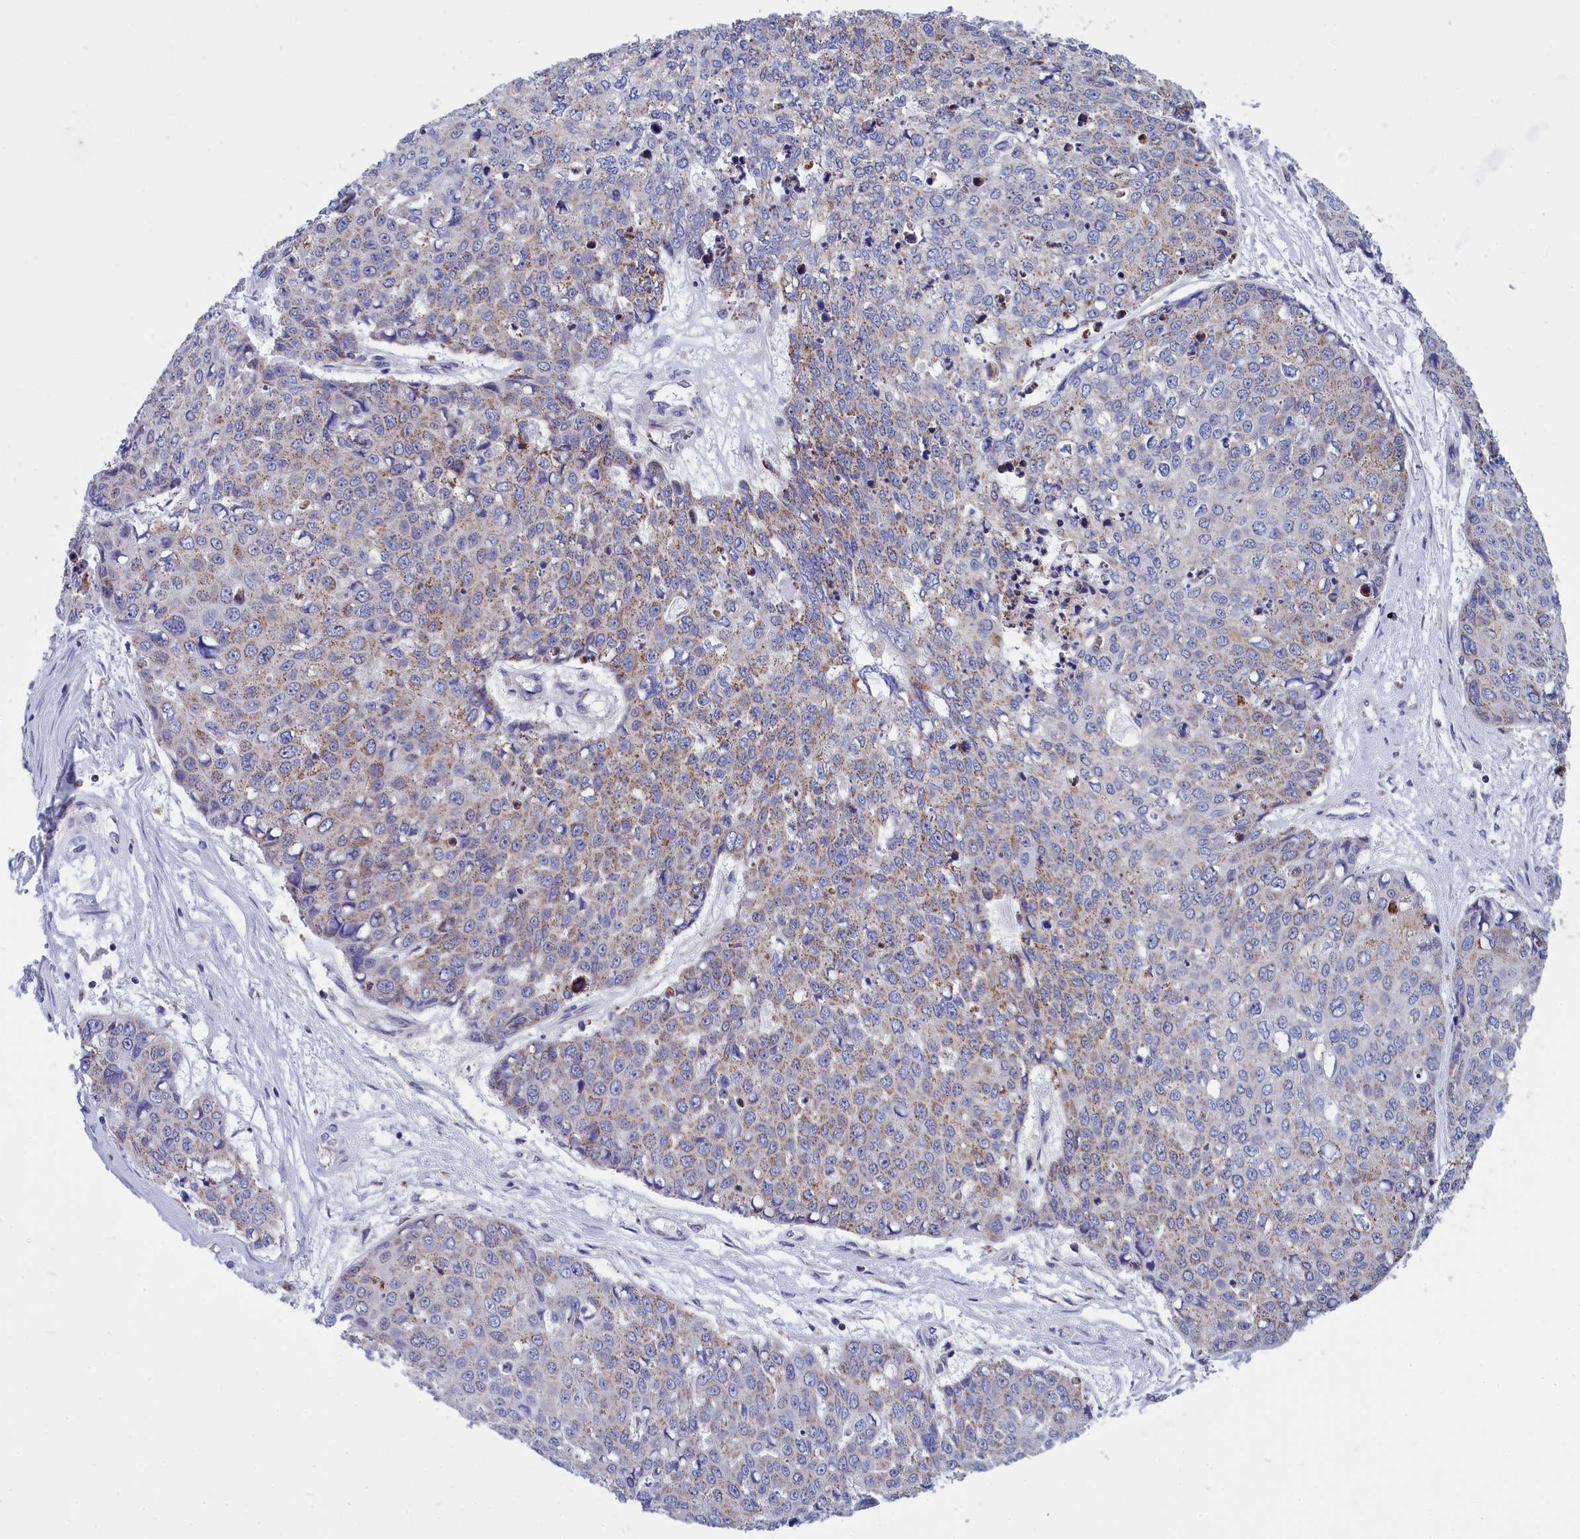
{"staining": {"intensity": "weak", "quantity": "25%-75%", "location": "cytoplasmic/membranous"}, "tissue": "skin cancer", "cell_type": "Tumor cells", "image_type": "cancer", "snomed": [{"axis": "morphology", "description": "Squamous cell carcinoma, NOS"}, {"axis": "topography", "description": "Skin"}], "caption": "Approximately 25%-75% of tumor cells in squamous cell carcinoma (skin) show weak cytoplasmic/membranous protein expression as visualized by brown immunohistochemical staining.", "gene": "CCRL2", "patient": {"sex": "female", "age": 44}}